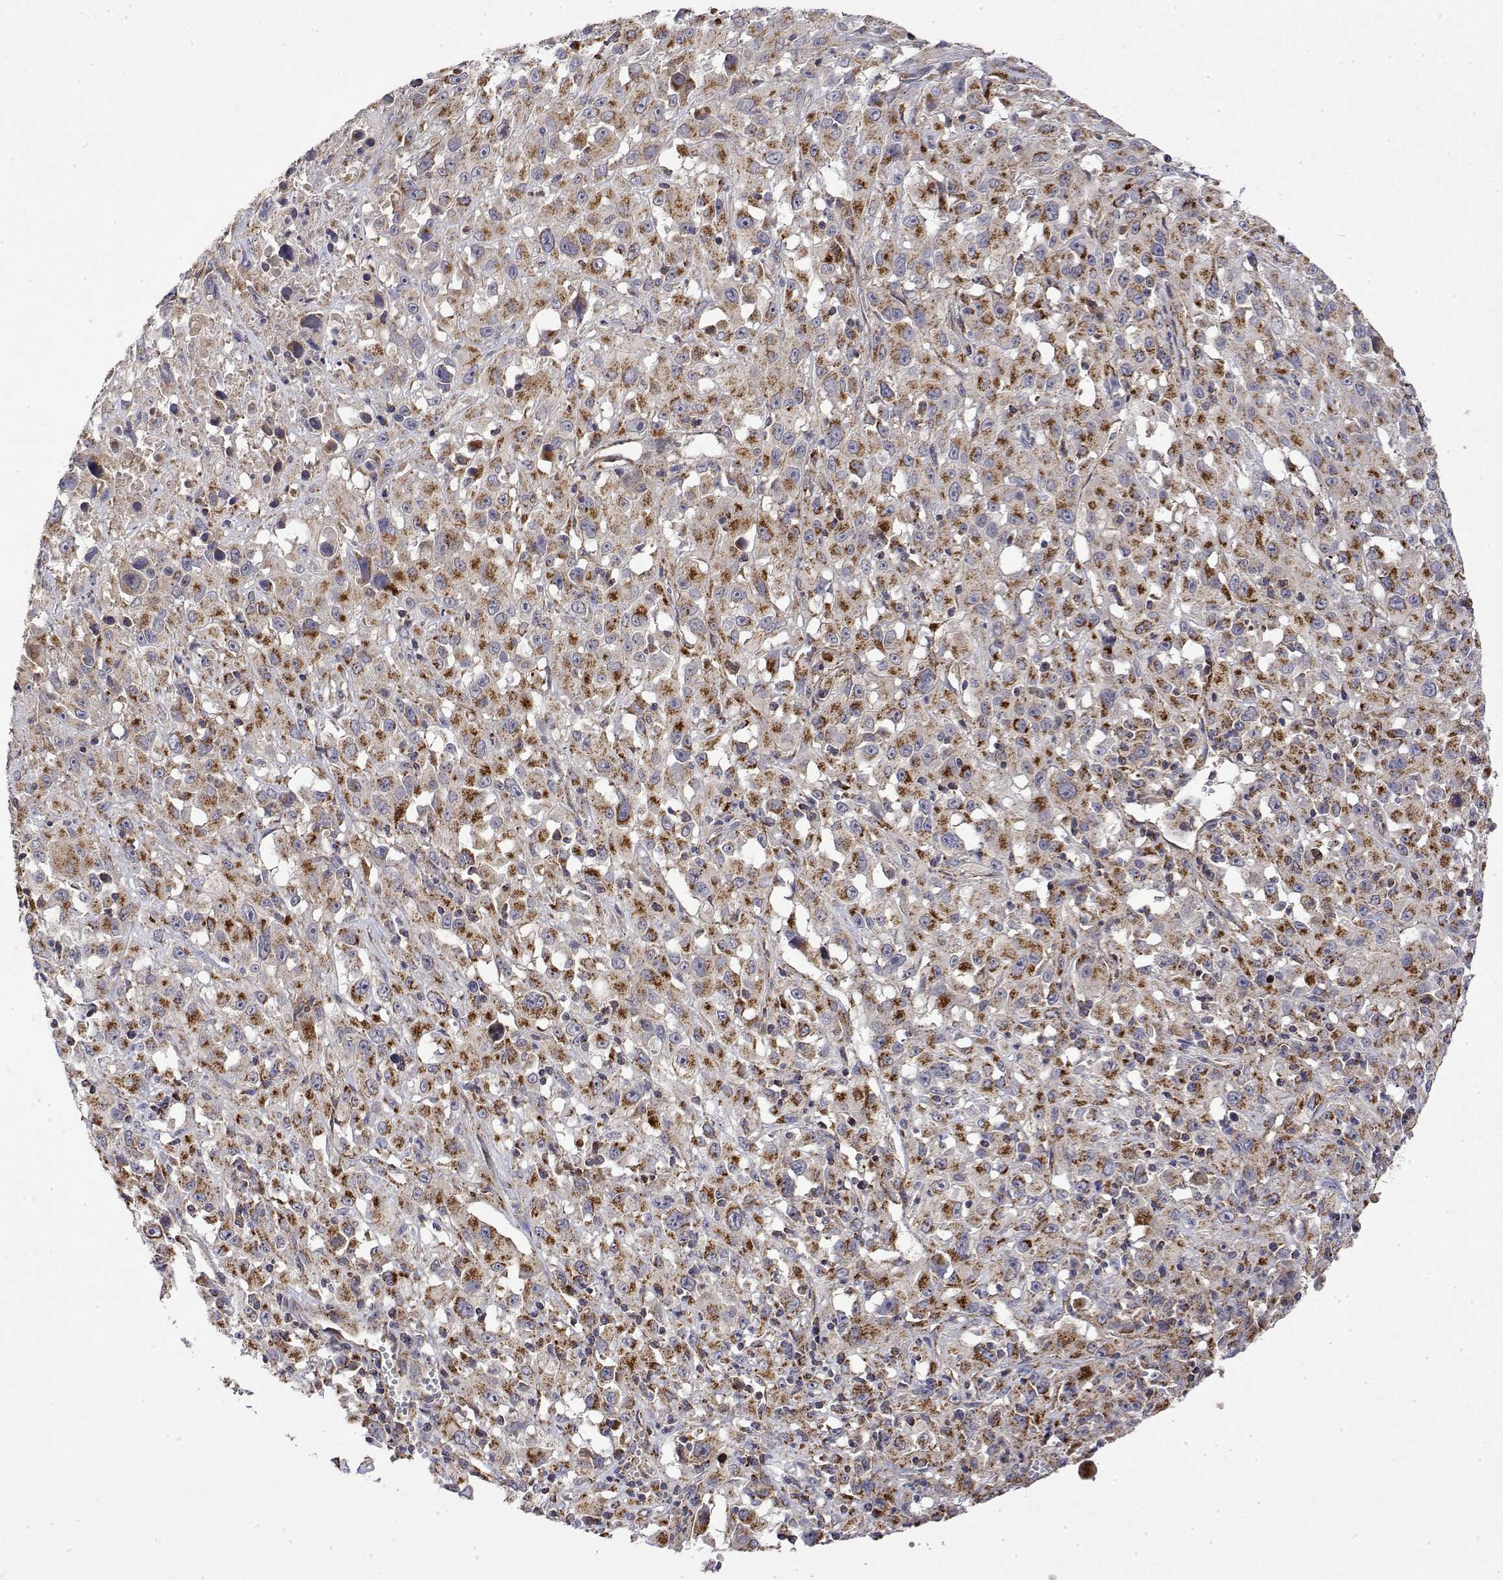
{"staining": {"intensity": "moderate", "quantity": ">75%", "location": "cytoplasmic/membranous"}, "tissue": "melanoma", "cell_type": "Tumor cells", "image_type": "cancer", "snomed": [{"axis": "morphology", "description": "Malignant melanoma, Metastatic site"}, {"axis": "topography", "description": "Soft tissue"}], "caption": "This photomicrograph reveals IHC staining of melanoma, with medium moderate cytoplasmic/membranous positivity in approximately >75% of tumor cells.", "gene": "GADD45GIP1", "patient": {"sex": "male", "age": 50}}